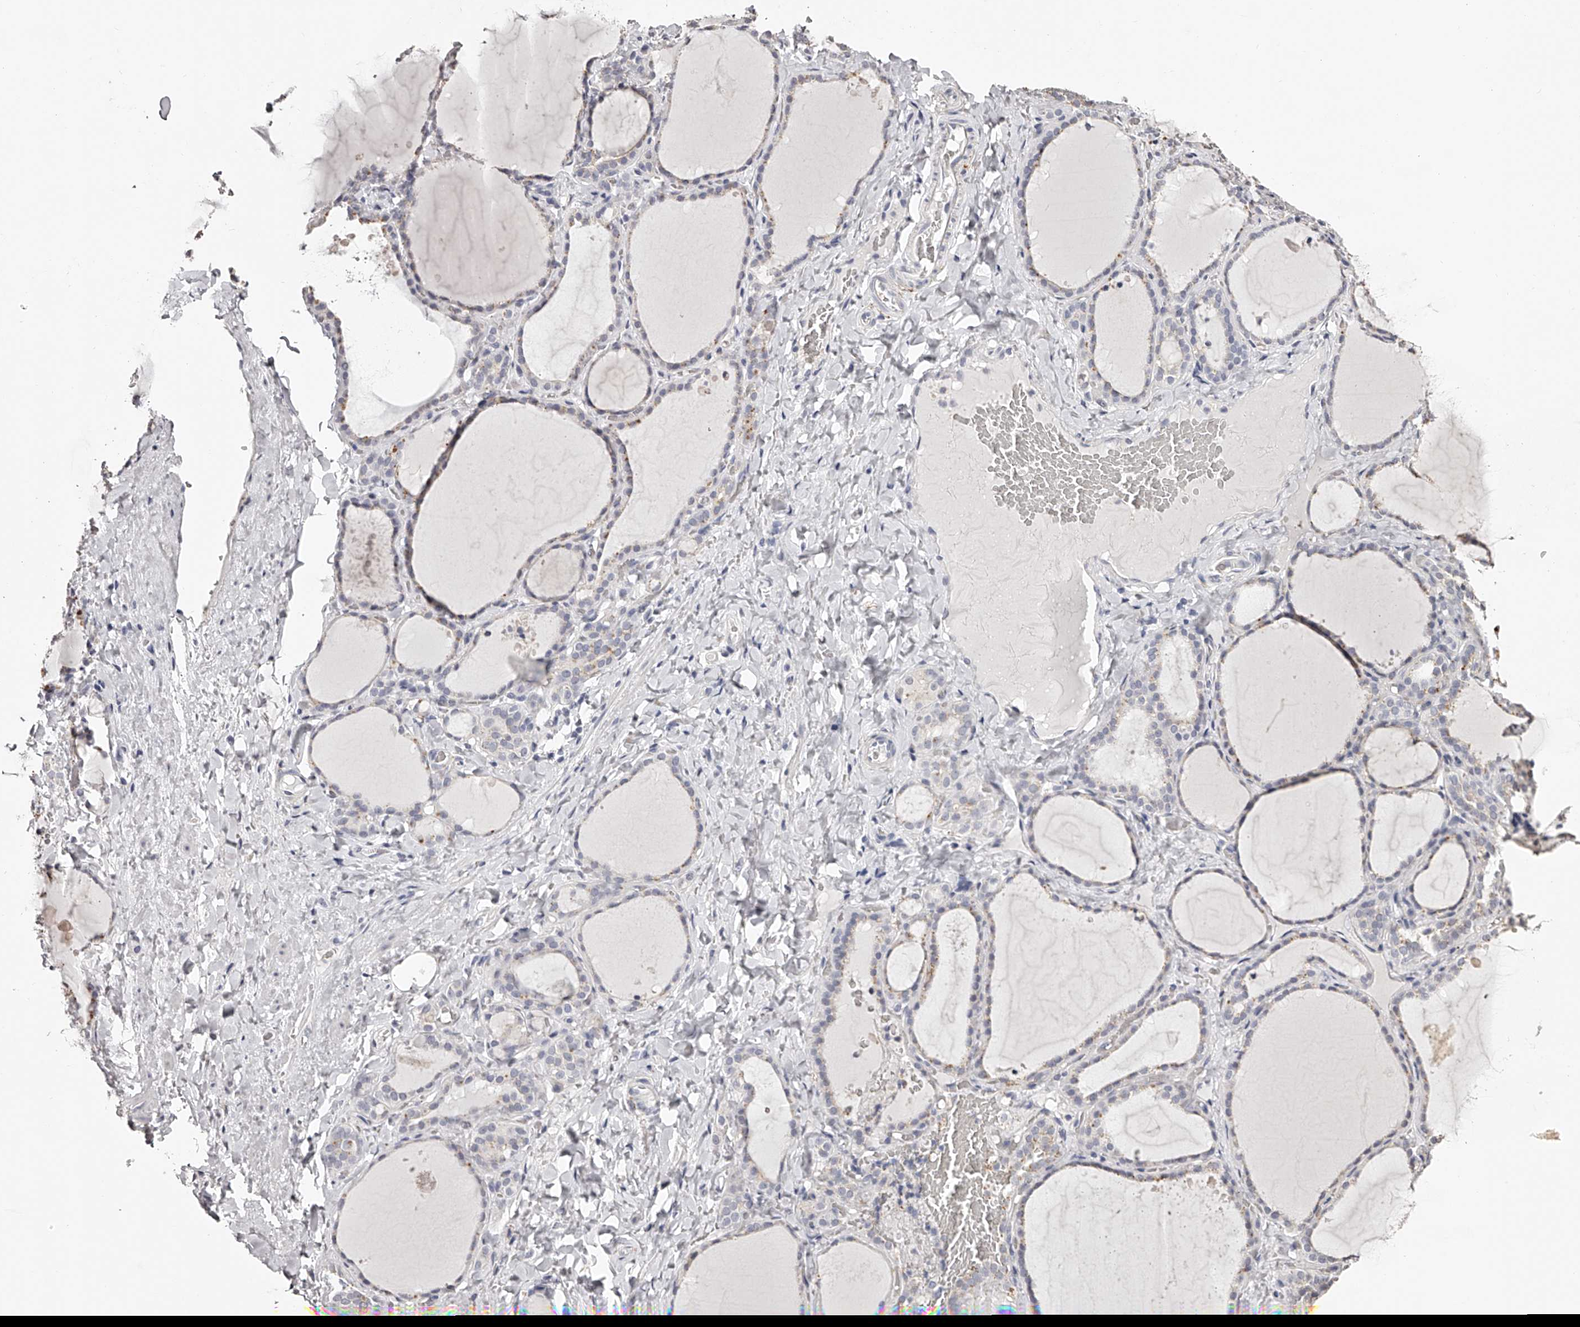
{"staining": {"intensity": "weak", "quantity": "<25%", "location": "cytoplasmic/membranous"}, "tissue": "thyroid gland", "cell_type": "Glandular cells", "image_type": "normal", "snomed": [{"axis": "morphology", "description": "Normal tissue, NOS"}, {"axis": "topography", "description": "Thyroid gland"}], "caption": "The IHC micrograph has no significant expression in glandular cells of thyroid gland. Nuclei are stained in blue.", "gene": "SLC35D3", "patient": {"sex": "female", "age": 22}}